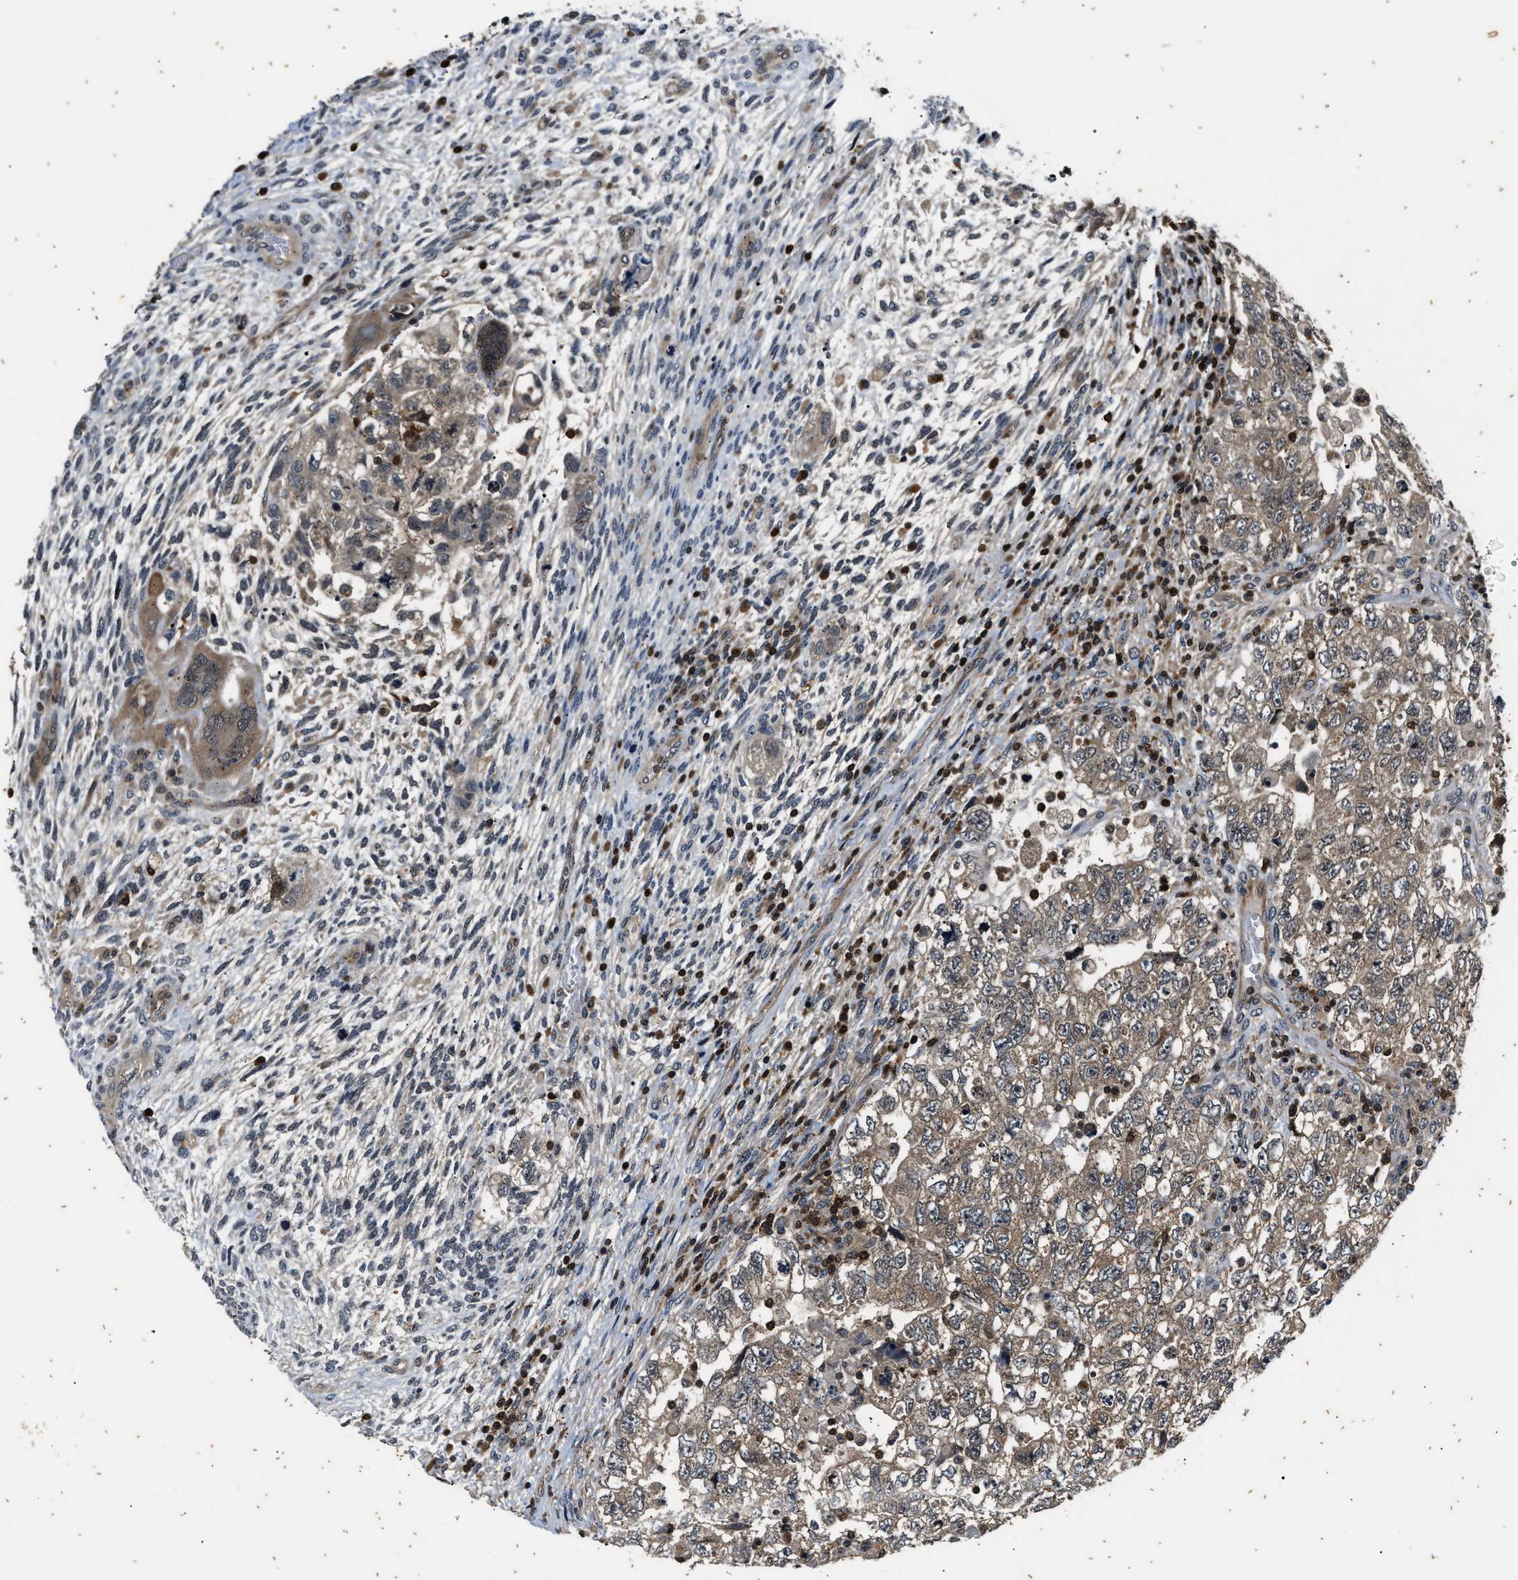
{"staining": {"intensity": "weak", "quantity": ">75%", "location": "cytoplasmic/membranous"}, "tissue": "testis cancer", "cell_type": "Tumor cells", "image_type": "cancer", "snomed": [{"axis": "morphology", "description": "Carcinoma, Embryonal, NOS"}, {"axis": "topography", "description": "Testis"}], "caption": "Immunohistochemistry photomicrograph of human embryonal carcinoma (testis) stained for a protein (brown), which exhibits low levels of weak cytoplasmic/membranous expression in approximately >75% of tumor cells.", "gene": "PTPN7", "patient": {"sex": "male", "age": 36}}